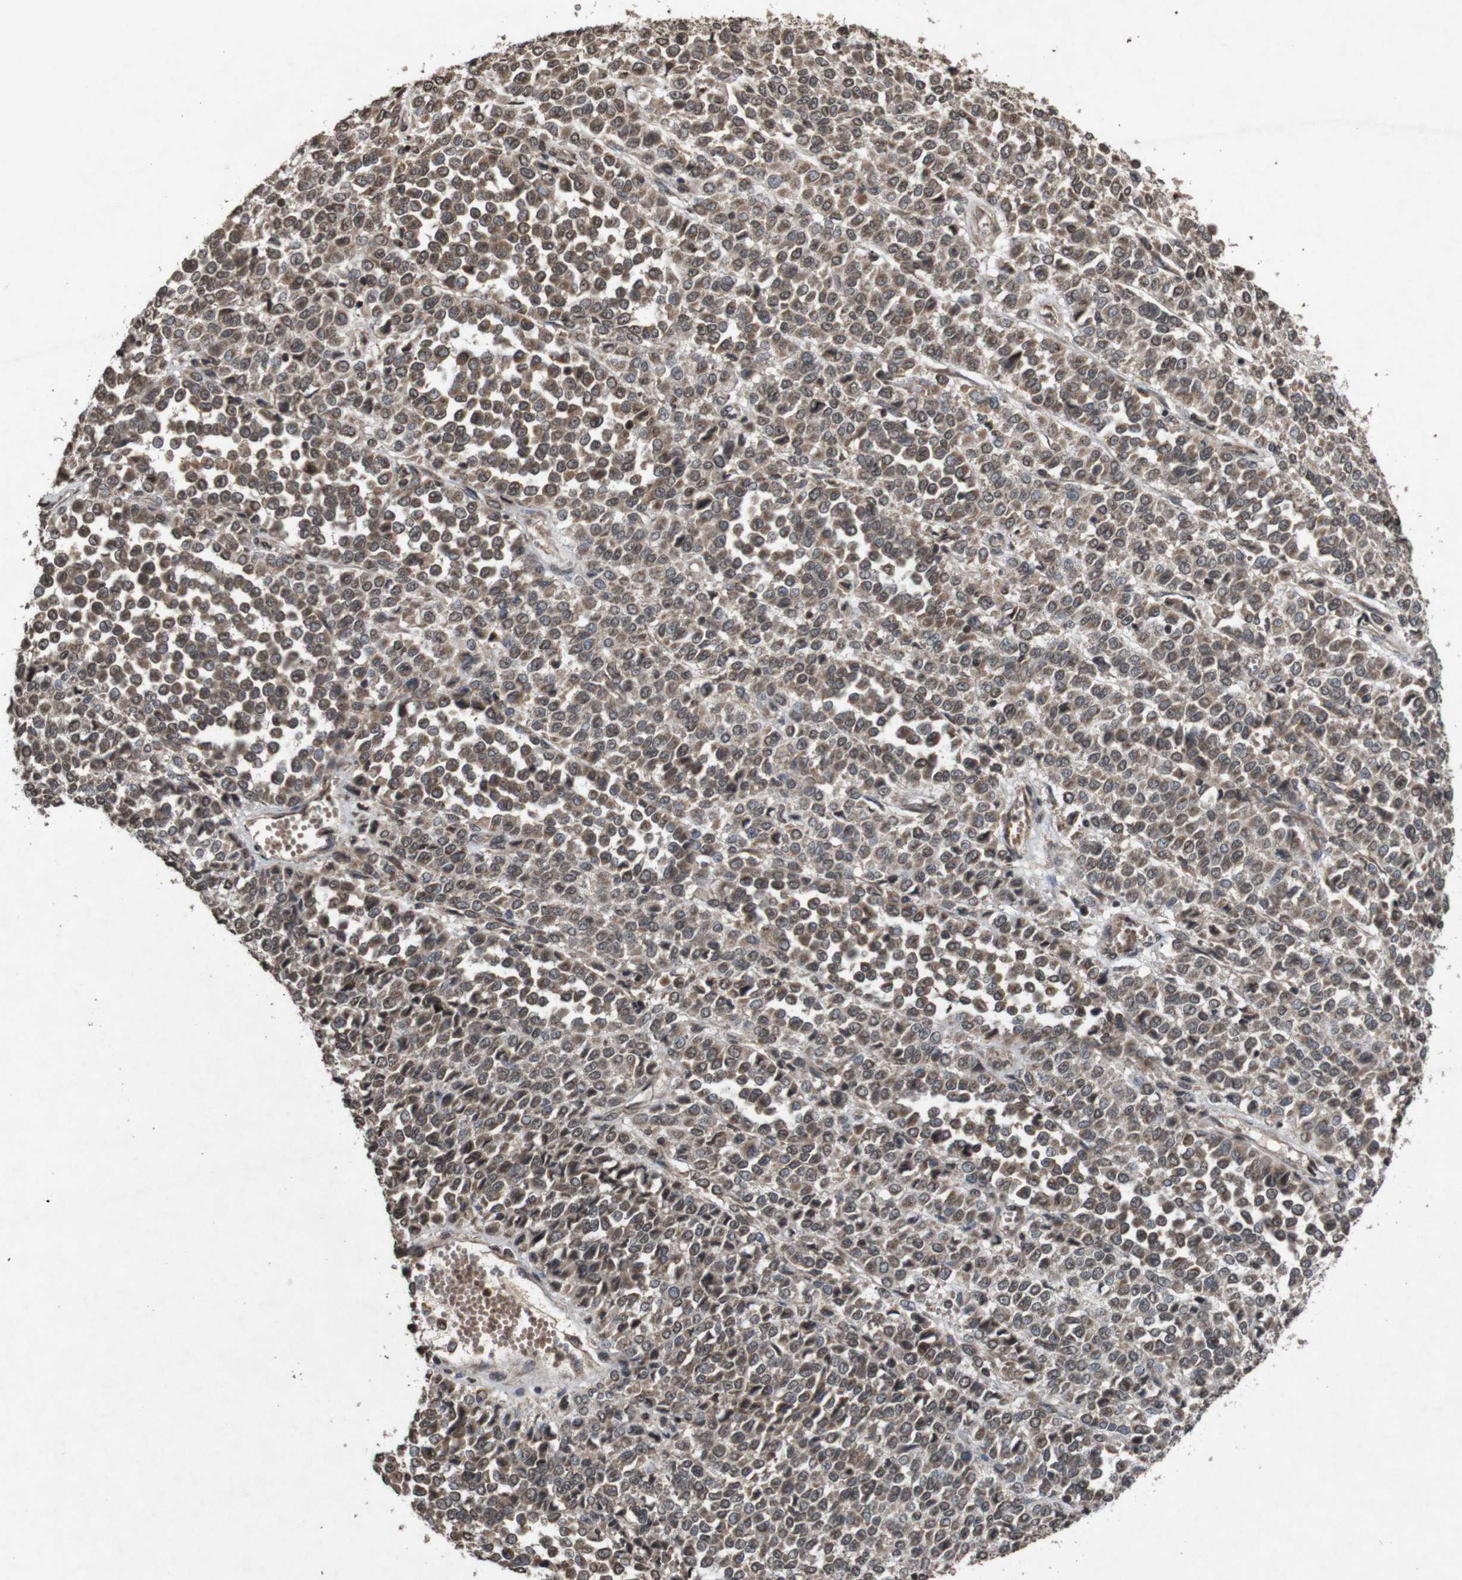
{"staining": {"intensity": "moderate", "quantity": ">75%", "location": "cytoplasmic/membranous,nuclear"}, "tissue": "melanoma", "cell_type": "Tumor cells", "image_type": "cancer", "snomed": [{"axis": "morphology", "description": "Malignant melanoma, Metastatic site"}, {"axis": "topography", "description": "Pancreas"}], "caption": "Human malignant melanoma (metastatic site) stained with a protein marker exhibits moderate staining in tumor cells.", "gene": "SORL1", "patient": {"sex": "female", "age": 30}}